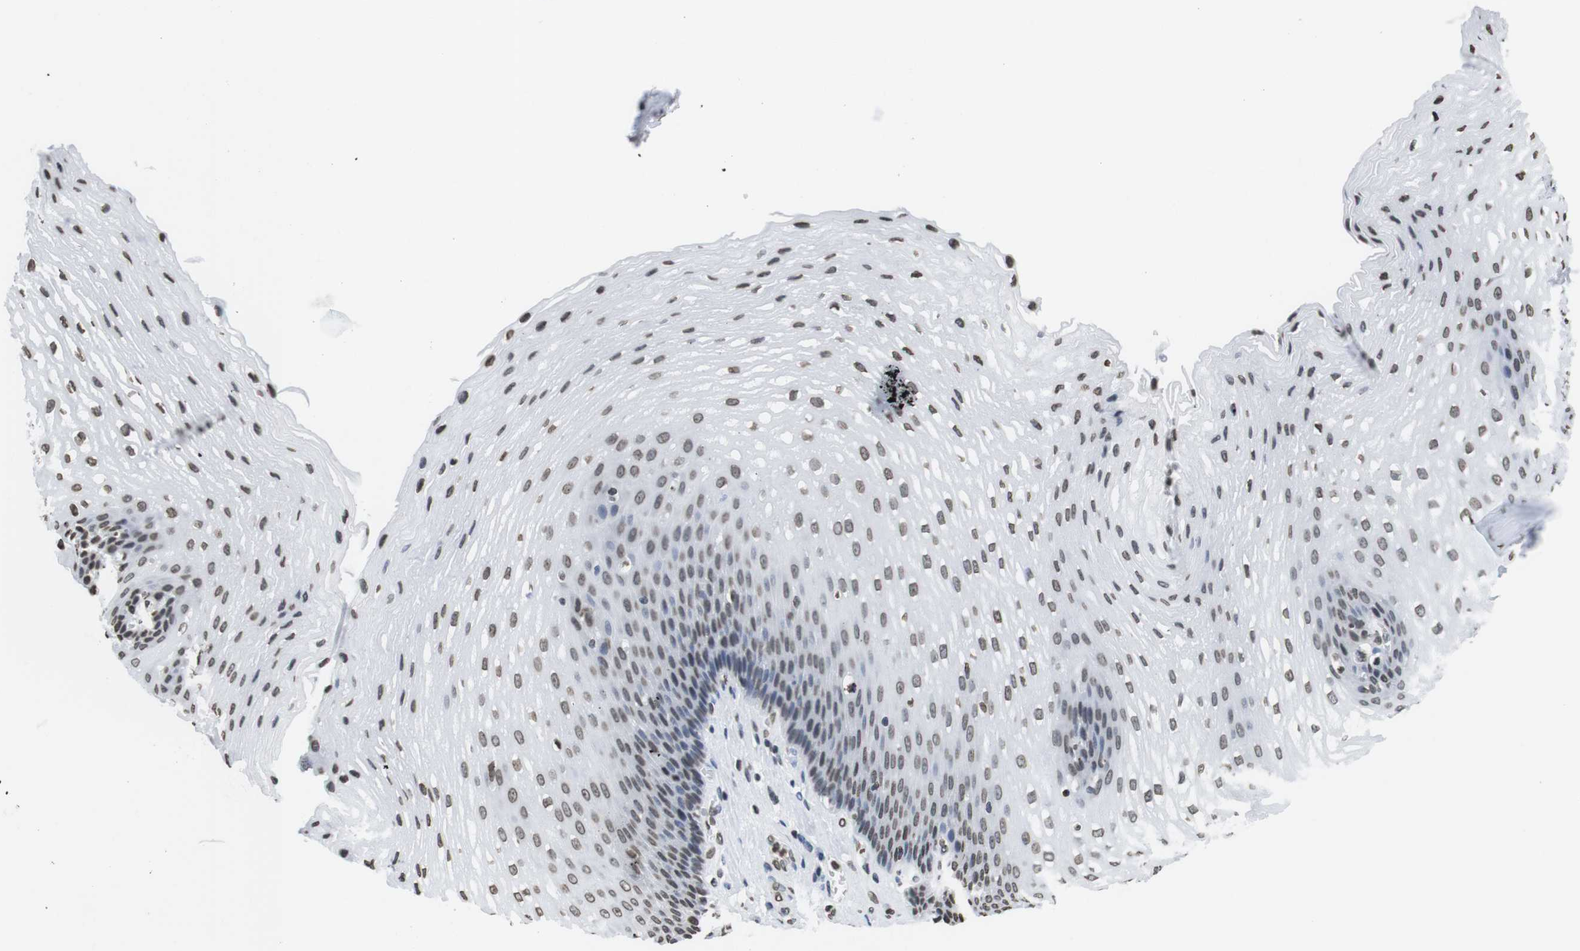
{"staining": {"intensity": "weak", "quantity": ">75%", "location": "nuclear"}, "tissue": "esophagus", "cell_type": "Squamous epithelial cells", "image_type": "normal", "snomed": [{"axis": "morphology", "description": "Normal tissue, NOS"}, {"axis": "topography", "description": "Esophagus"}], "caption": "Brown immunohistochemical staining in normal human esophagus exhibits weak nuclear positivity in approximately >75% of squamous epithelial cells.", "gene": "BSX", "patient": {"sex": "male", "age": 48}}